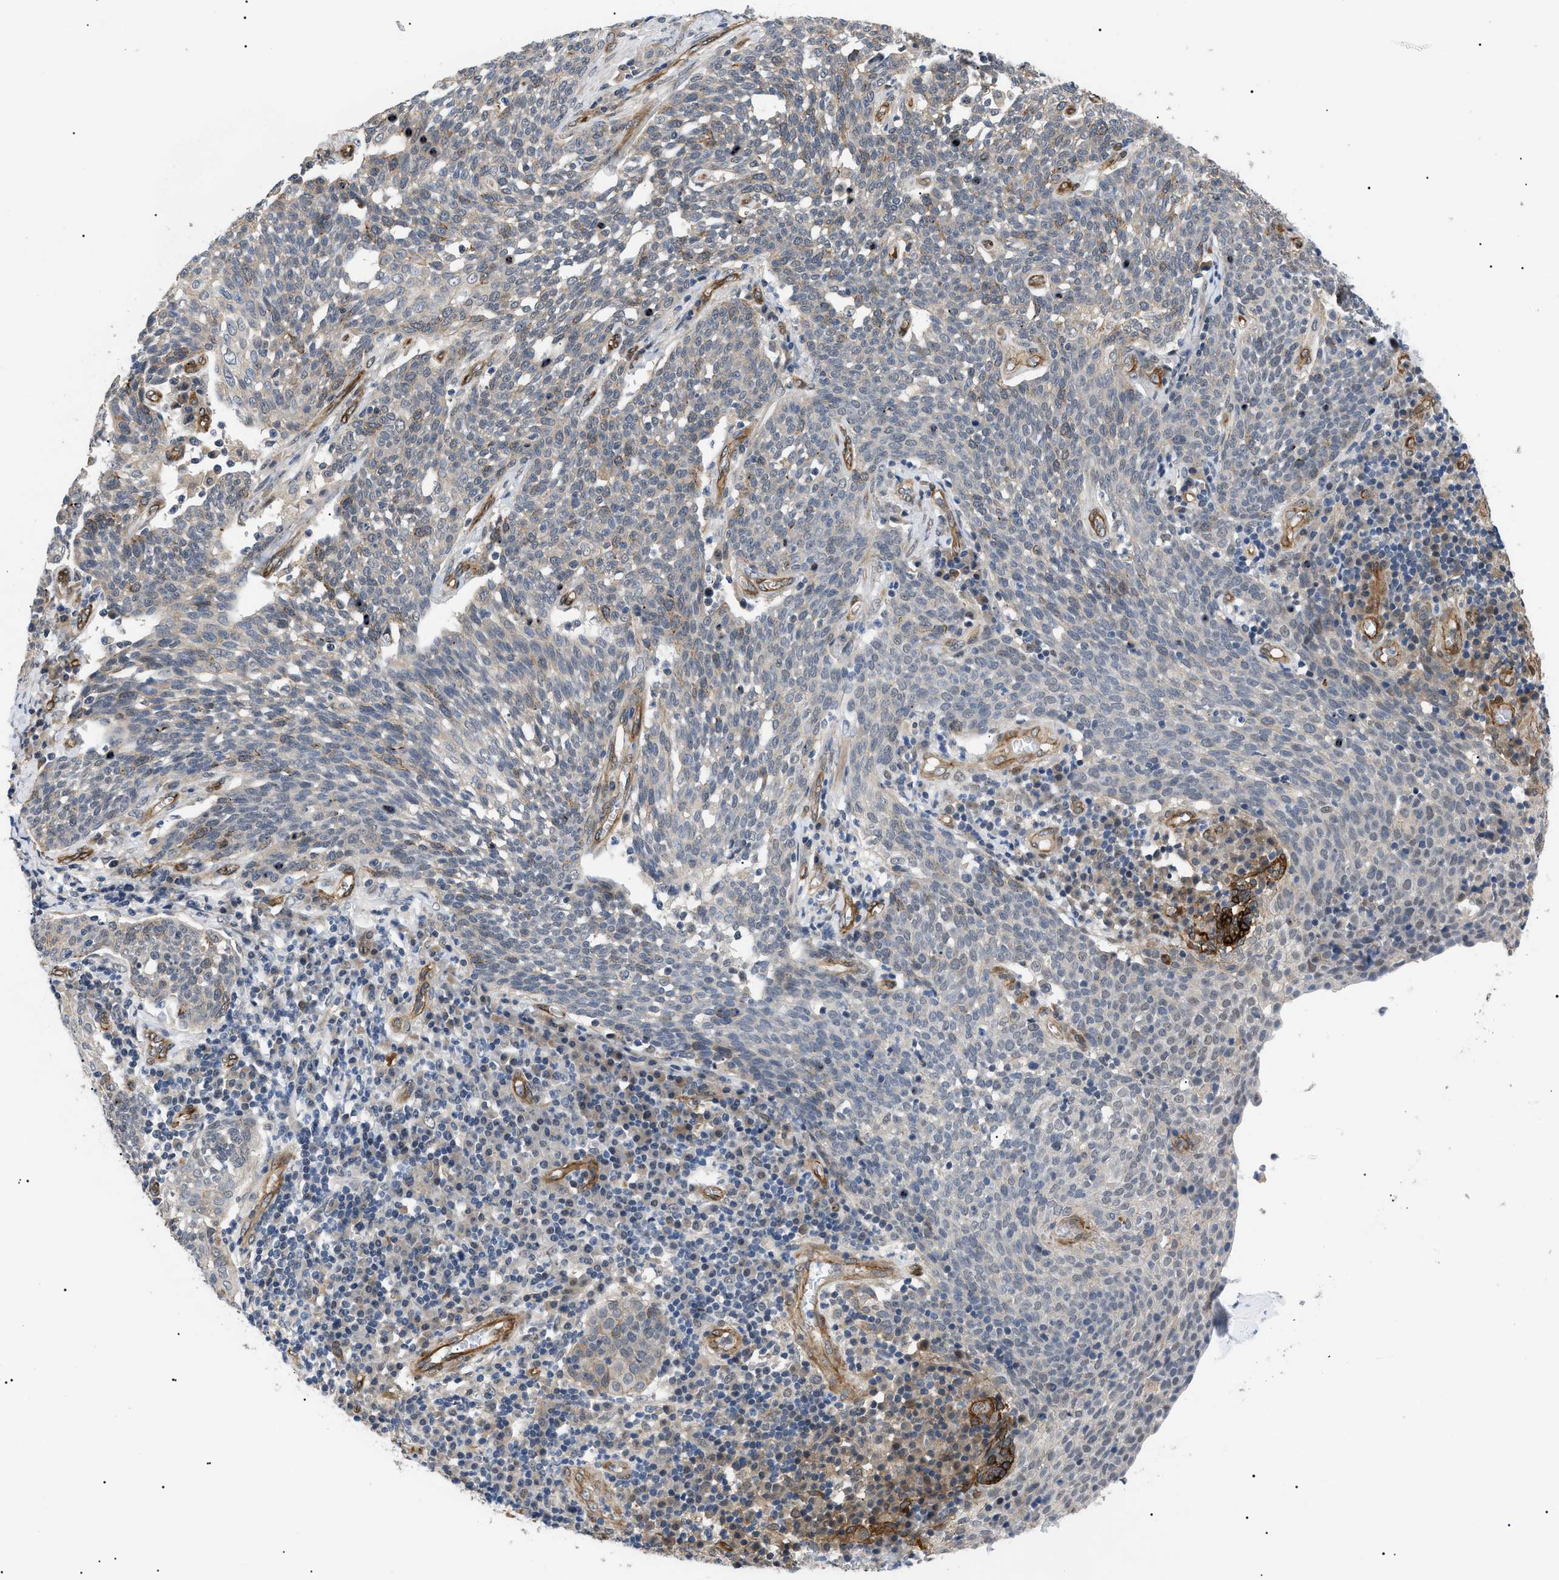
{"staining": {"intensity": "weak", "quantity": "25%-75%", "location": "nuclear"}, "tissue": "cervical cancer", "cell_type": "Tumor cells", "image_type": "cancer", "snomed": [{"axis": "morphology", "description": "Squamous cell carcinoma, NOS"}, {"axis": "topography", "description": "Cervix"}], "caption": "Weak nuclear positivity is present in approximately 25%-75% of tumor cells in cervical cancer (squamous cell carcinoma). Nuclei are stained in blue.", "gene": "CRCP", "patient": {"sex": "female", "age": 34}}